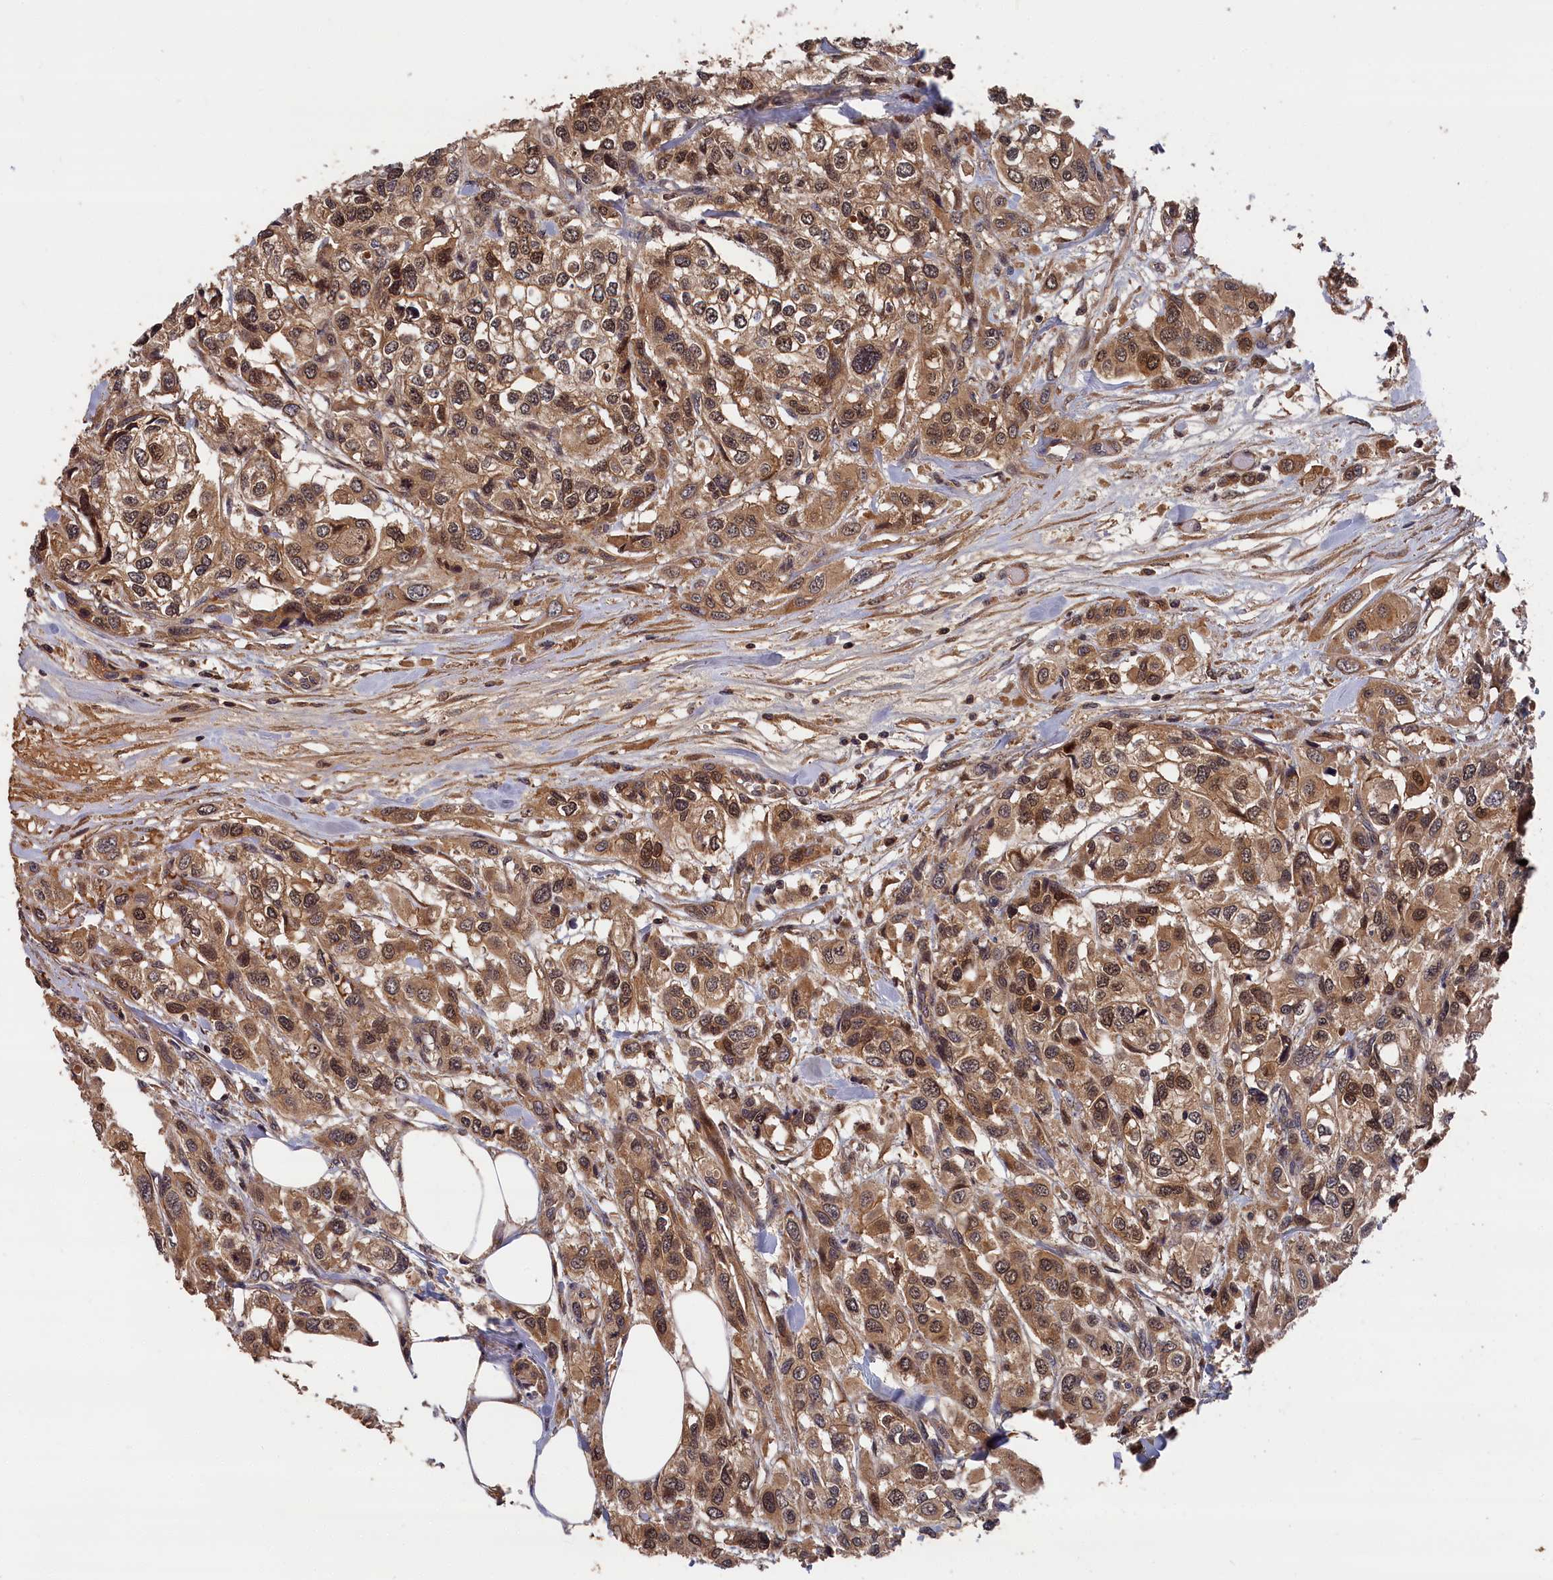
{"staining": {"intensity": "moderate", "quantity": ">75%", "location": "cytoplasmic/membranous,nuclear"}, "tissue": "urothelial cancer", "cell_type": "Tumor cells", "image_type": "cancer", "snomed": [{"axis": "morphology", "description": "Urothelial carcinoma, High grade"}, {"axis": "topography", "description": "Urinary bladder"}], "caption": "The photomicrograph demonstrates staining of urothelial cancer, revealing moderate cytoplasmic/membranous and nuclear protein positivity (brown color) within tumor cells.", "gene": "RMI2", "patient": {"sex": "male", "age": 67}}